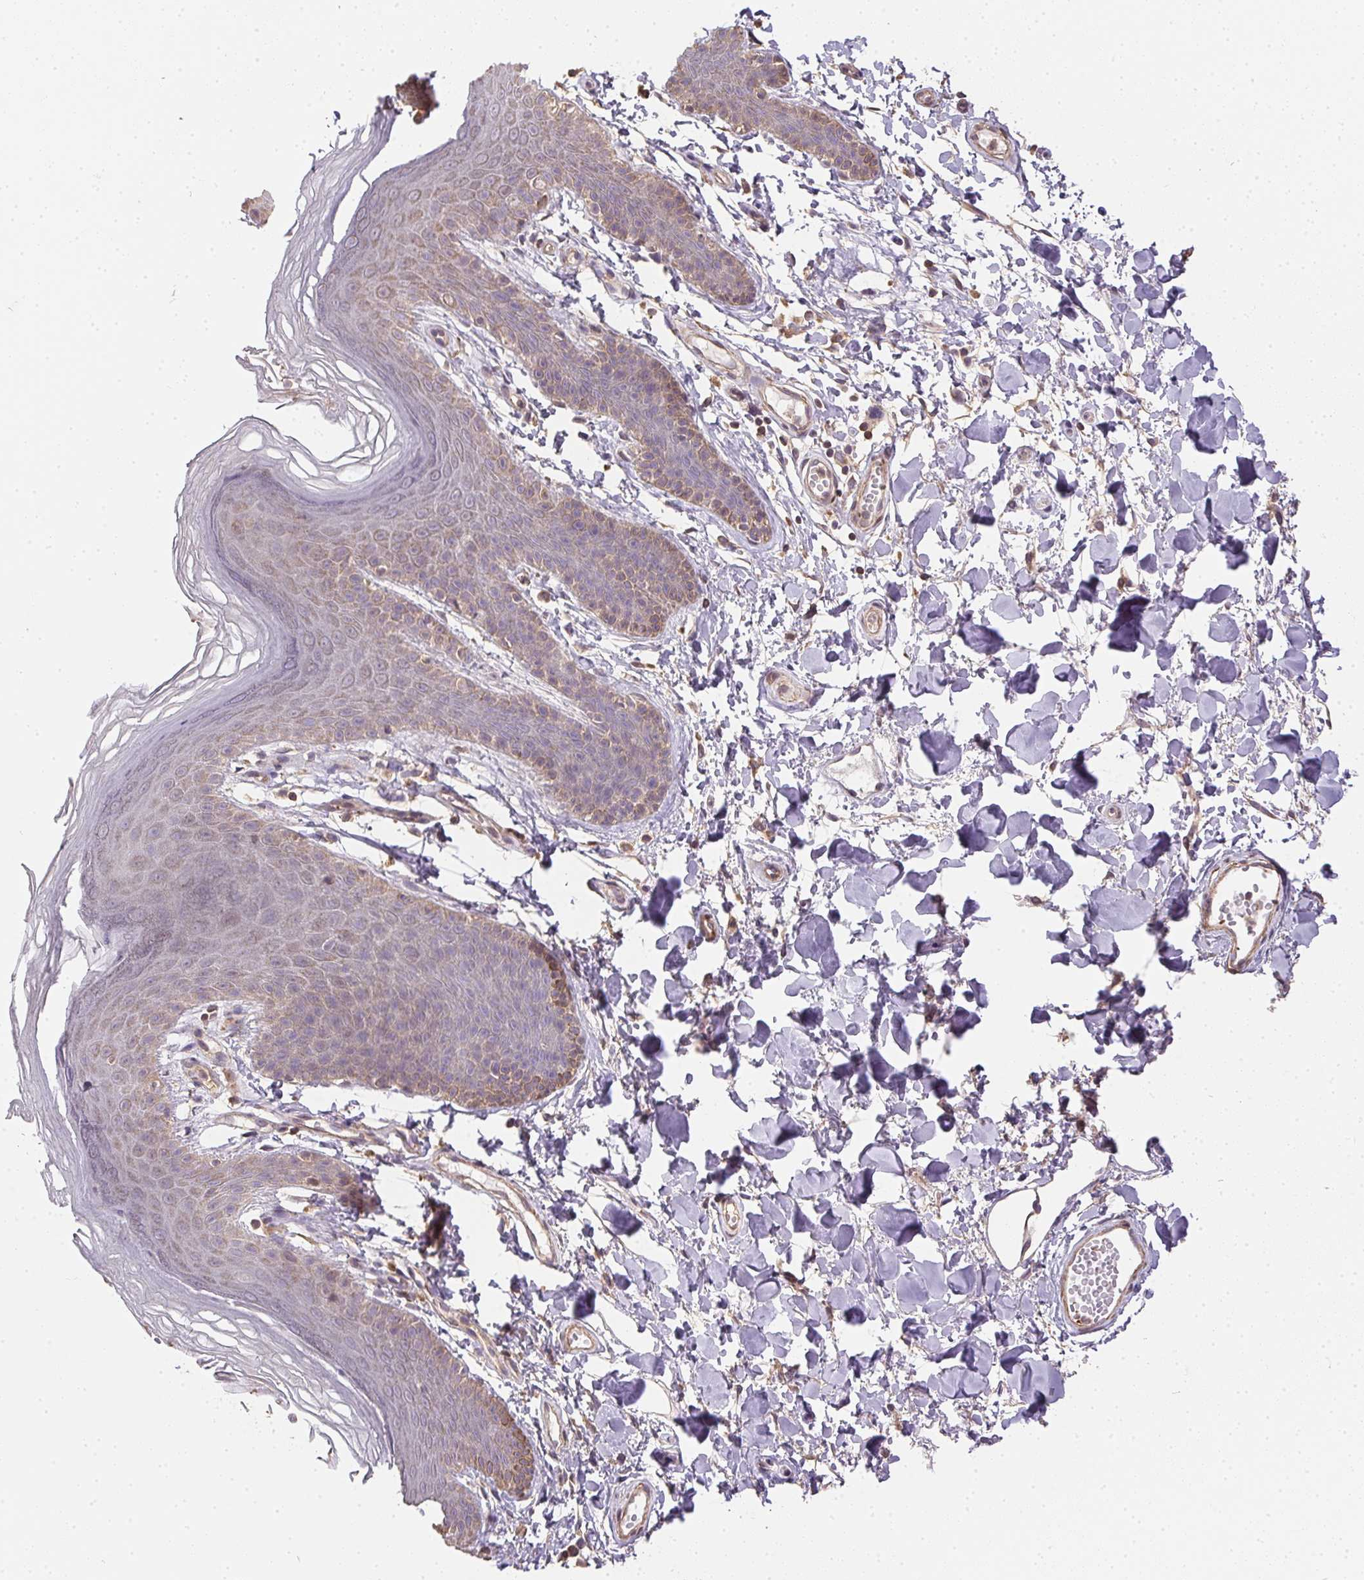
{"staining": {"intensity": "weak", "quantity": "<25%", "location": "cytoplasmic/membranous"}, "tissue": "skin", "cell_type": "Epidermal cells", "image_type": "normal", "snomed": [{"axis": "morphology", "description": "Normal tissue, NOS"}, {"axis": "topography", "description": "Anal"}], "caption": "The photomicrograph shows no significant expression in epidermal cells of skin.", "gene": "REV3L", "patient": {"sex": "male", "age": 53}}